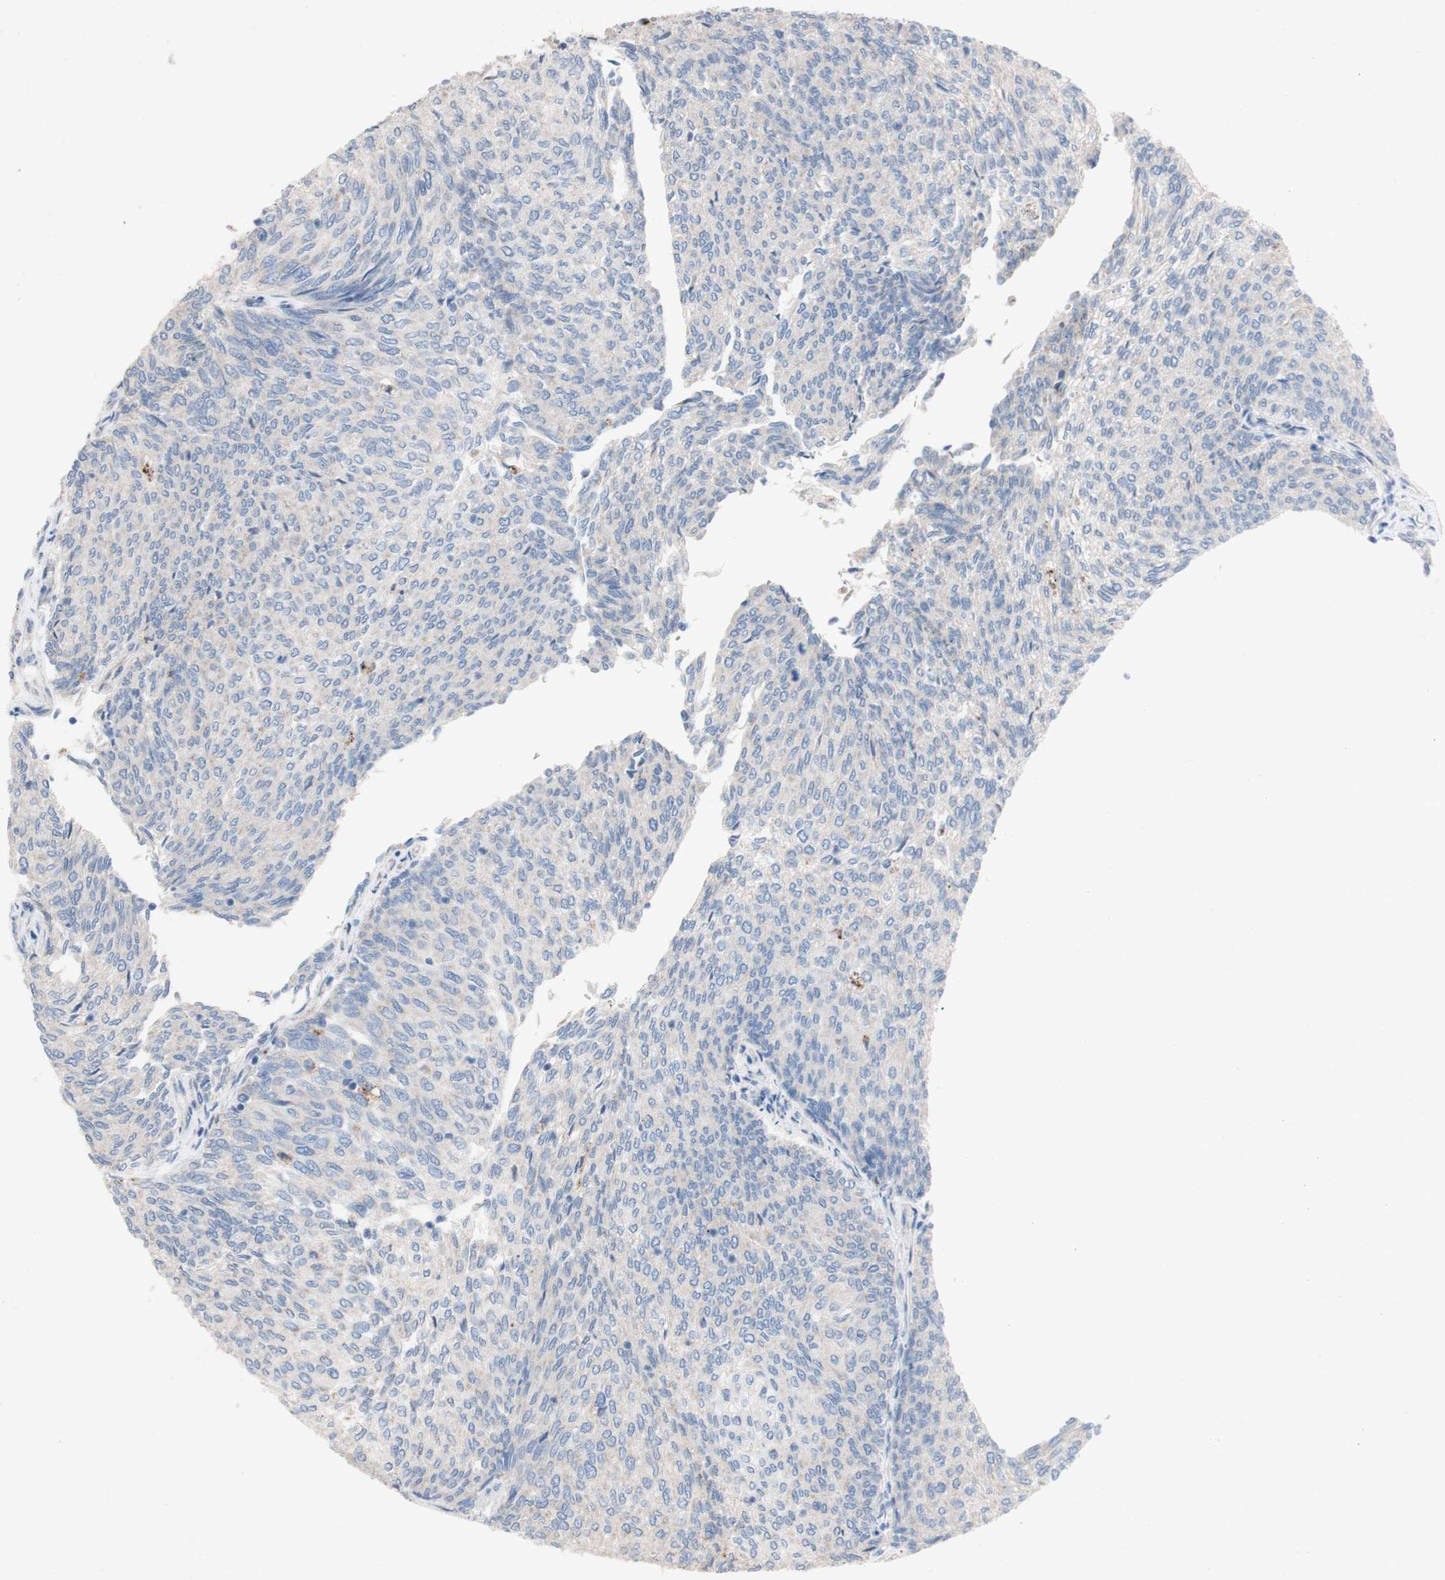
{"staining": {"intensity": "negative", "quantity": "none", "location": "none"}, "tissue": "urothelial cancer", "cell_type": "Tumor cells", "image_type": "cancer", "snomed": [{"axis": "morphology", "description": "Urothelial carcinoma, Low grade"}, {"axis": "topography", "description": "Urinary bladder"}], "caption": "Urothelial cancer was stained to show a protein in brown. There is no significant expression in tumor cells. The staining was performed using DAB to visualize the protein expression in brown, while the nuclei were stained in blue with hematoxylin (Magnification: 20x).", "gene": "AGPAT5", "patient": {"sex": "female", "age": 79}}